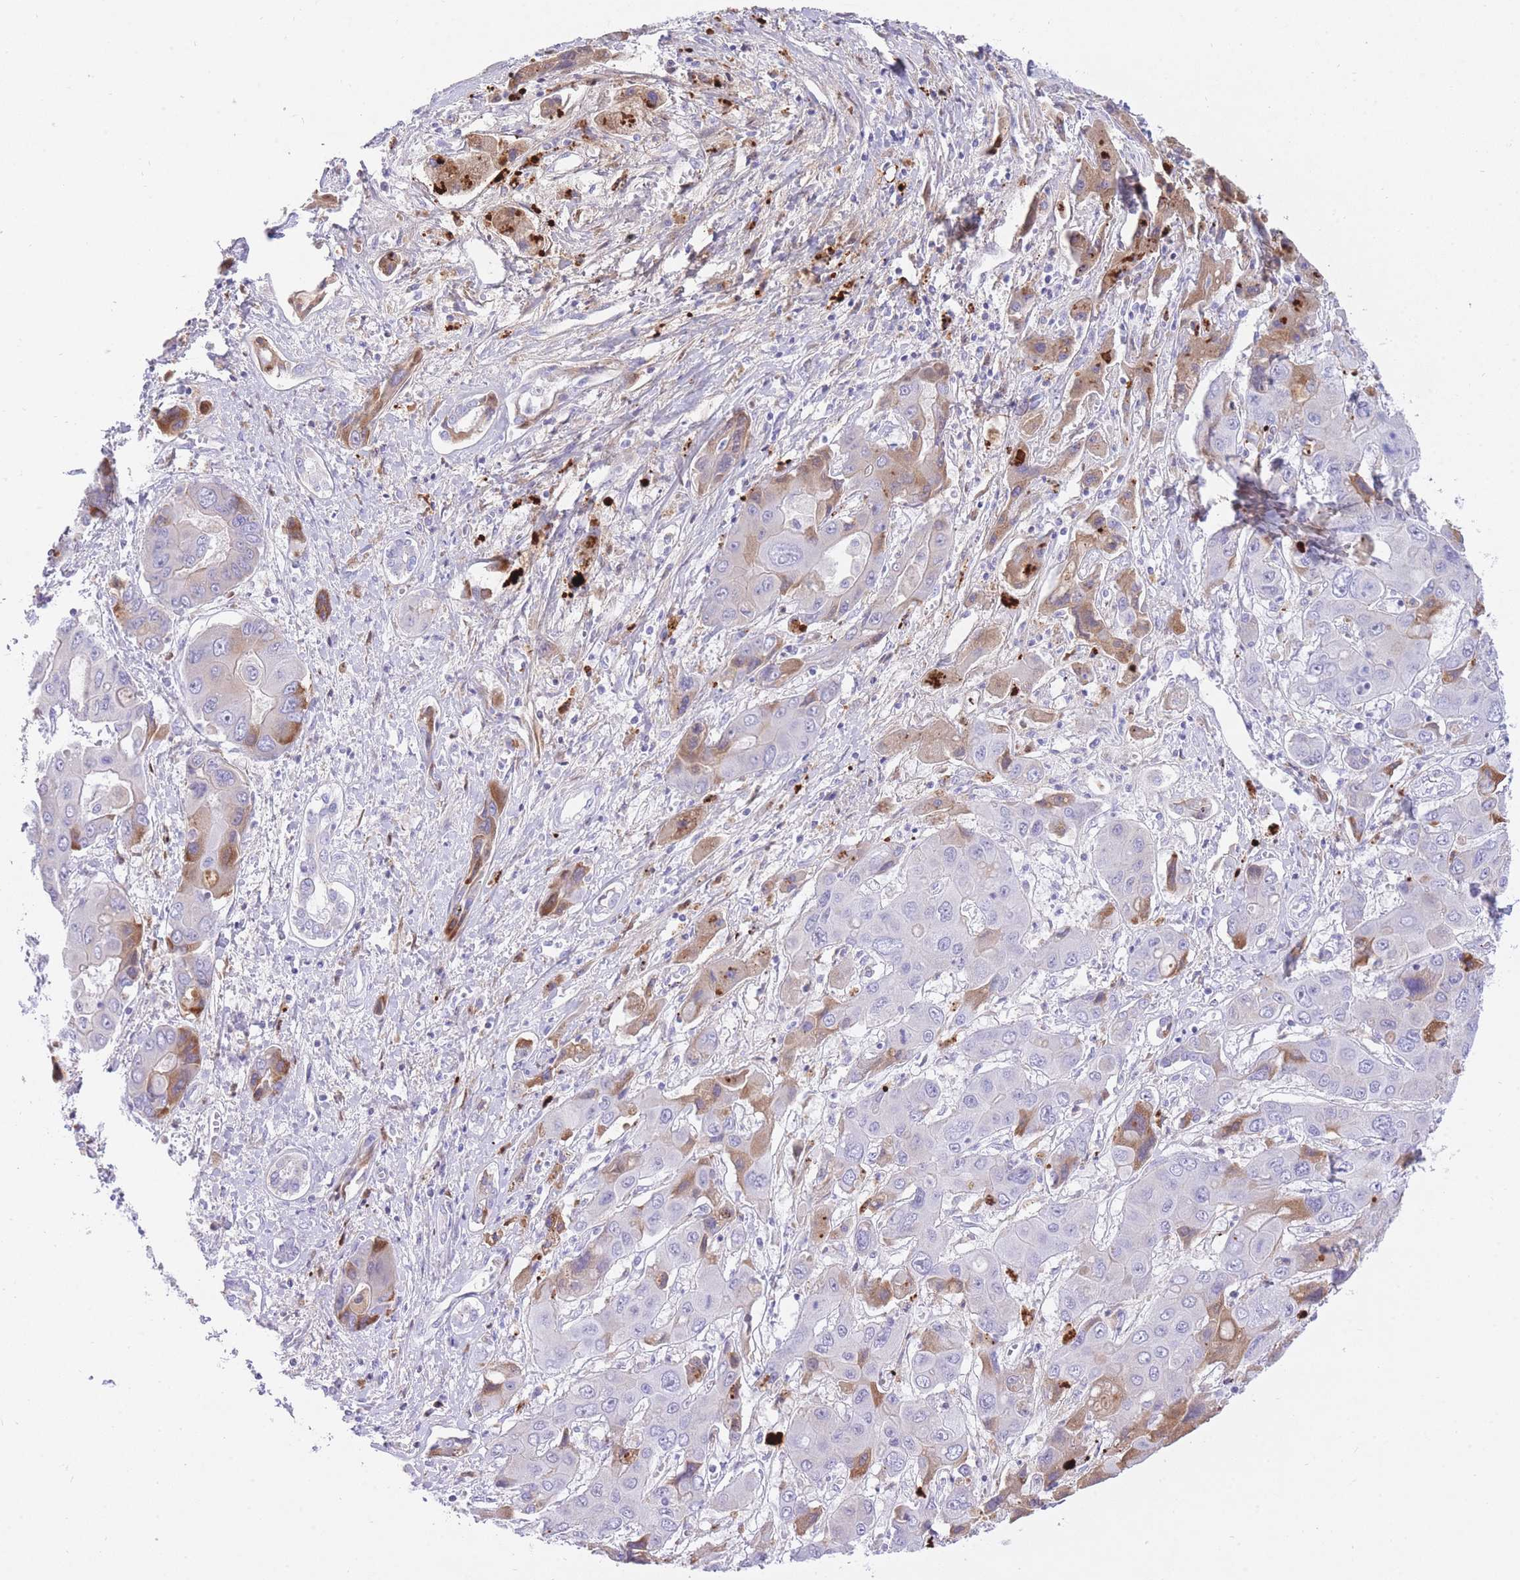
{"staining": {"intensity": "weak", "quantity": "<25%", "location": "cytoplasmic/membranous"}, "tissue": "liver cancer", "cell_type": "Tumor cells", "image_type": "cancer", "snomed": [{"axis": "morphology", "description": "Cholangiocarcinoma"}, {"axis": "topography", "description": "Liver"}], "caption": "This is an immunohistochemistry (IHC) micrograph of liver cholangiocarcinoma. There is no staining in tumor cells.", "gene": "HRG", "patient": {"sex": "male", "age": 67}}